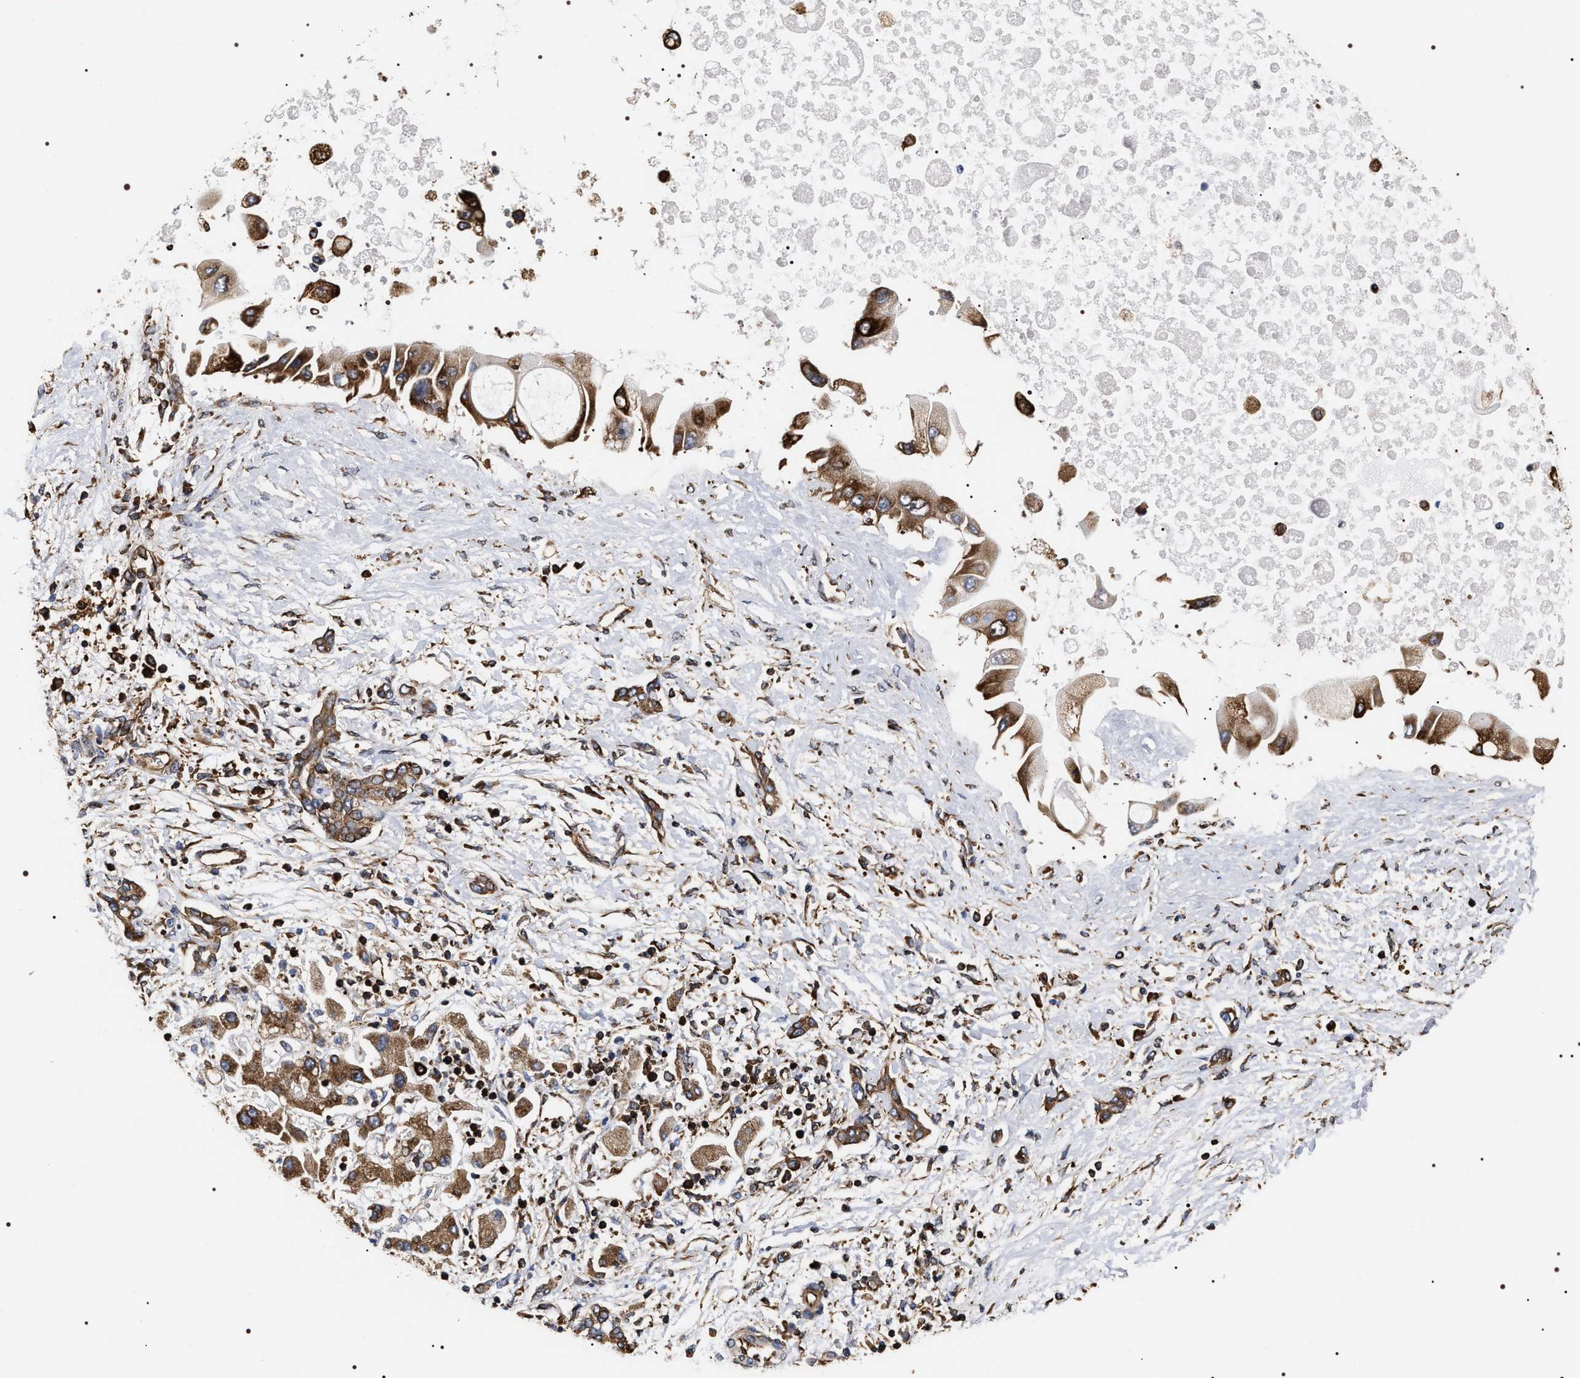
{"staining": {"intensity": "strong", "quantity": ">75%", "location": "cytoplasmic/membranous"}, "tissue": "liver cancer", "cell_type": "Tumor cells", "image_type": "cancer", "snomed": [{"axis": "morphology", "description": "Cholangiocarcinoma"}, {"axis": "topography", "description": "Liver"}], "caption": "A brown stain labels strong cytoplasmic/membranous expression of a protein in liver cancer tumor cells. The protein is shown in brown color, while the nuclei are stained blue.", "gene": "SERBP1", "patient": {"sex": "male", "age": 50}}